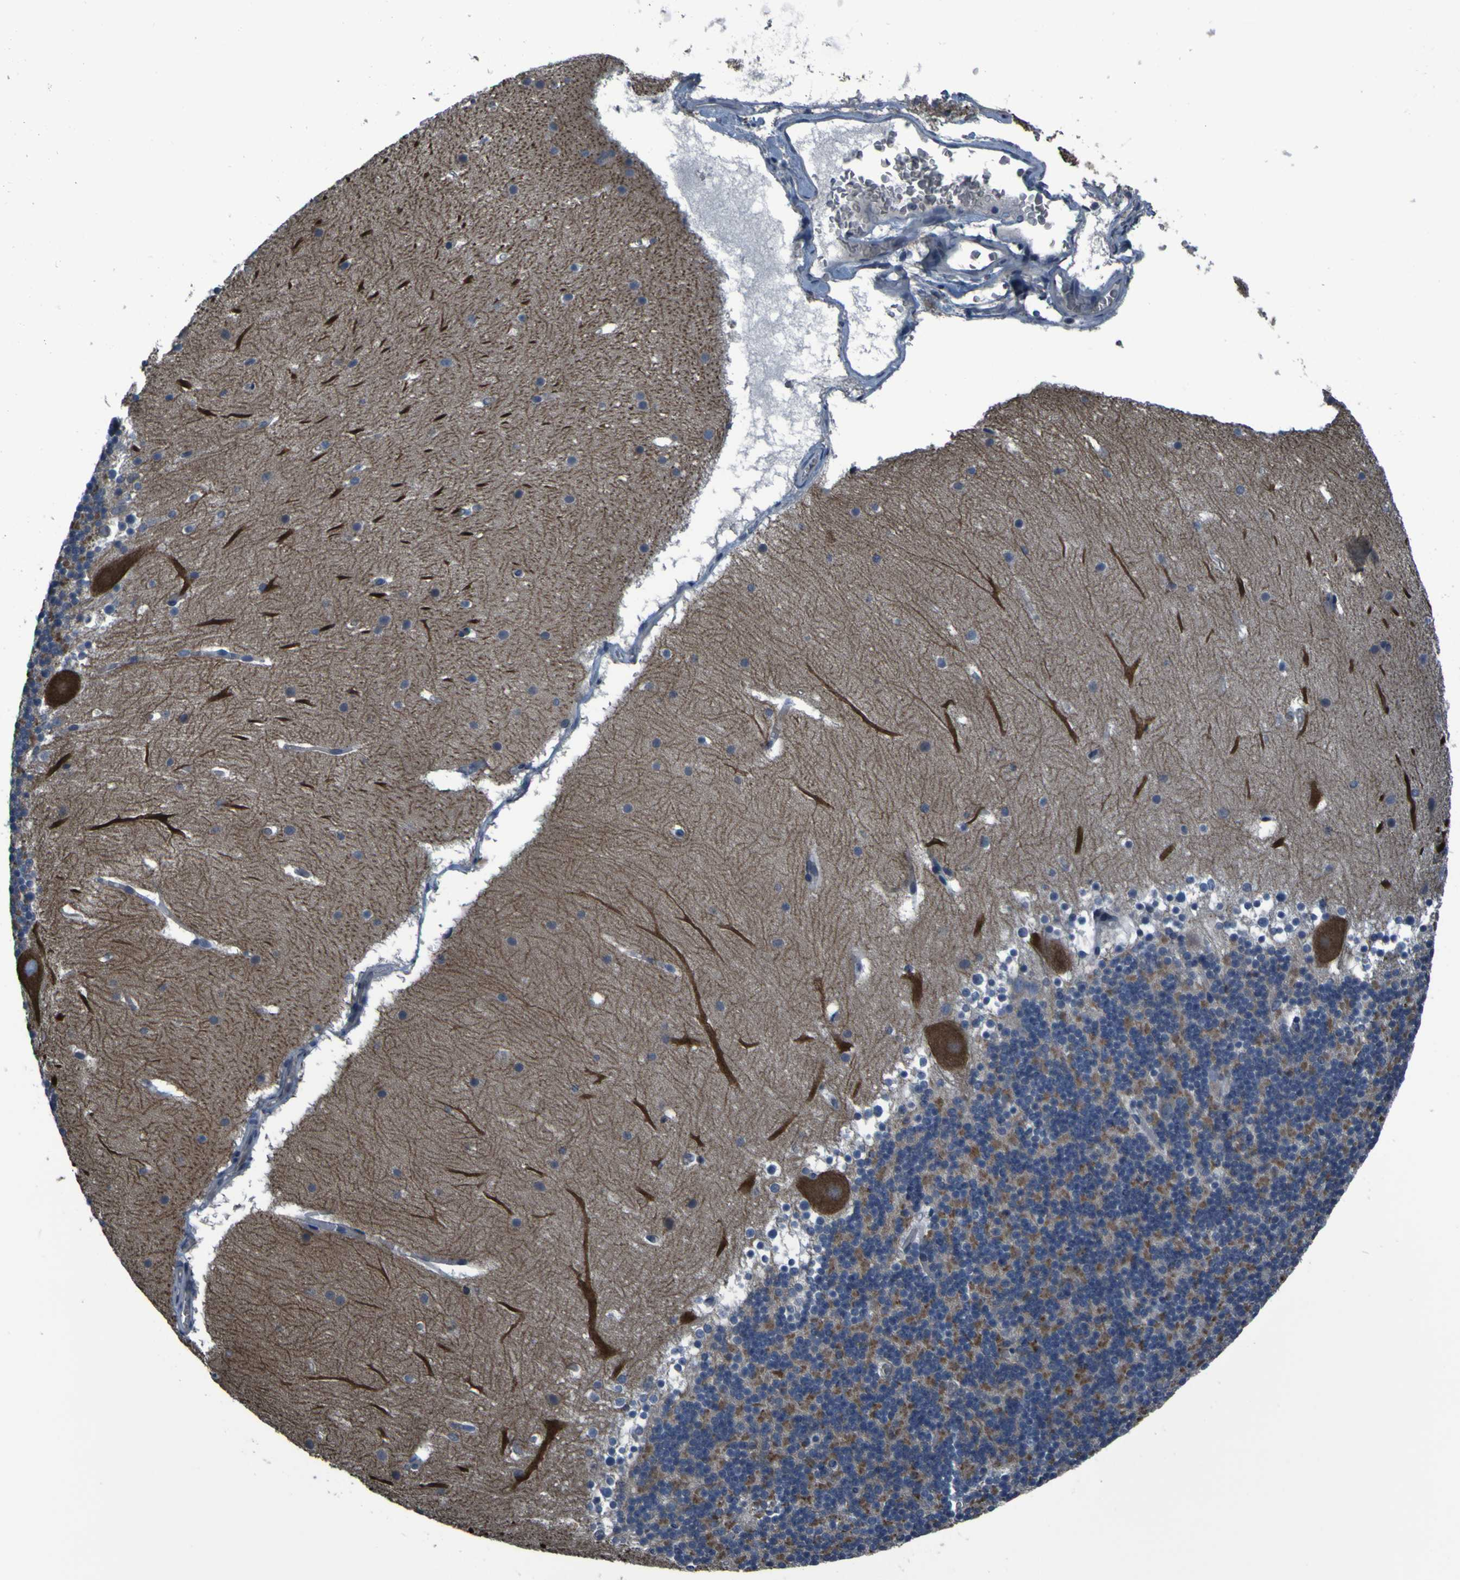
{"staining": {"intensity": "negative", "quantity": "none", "location": "none"}, "tissue": "cerebellum", "cell_type": "Cells in granular layer", "image_type": "normal", "snomed": [{"axis": "morphology", "description": "Normal tissue, NOS"}, {"axis": "topography", "description": "Cerebellum"}], "caption": "The immunohistochemistry (IHC) histopathology image has no significant staining in cells in granular layer of cerebellum.", "gene": "GRAMD1A", "patient": {"sex": "female", "age": 19}}